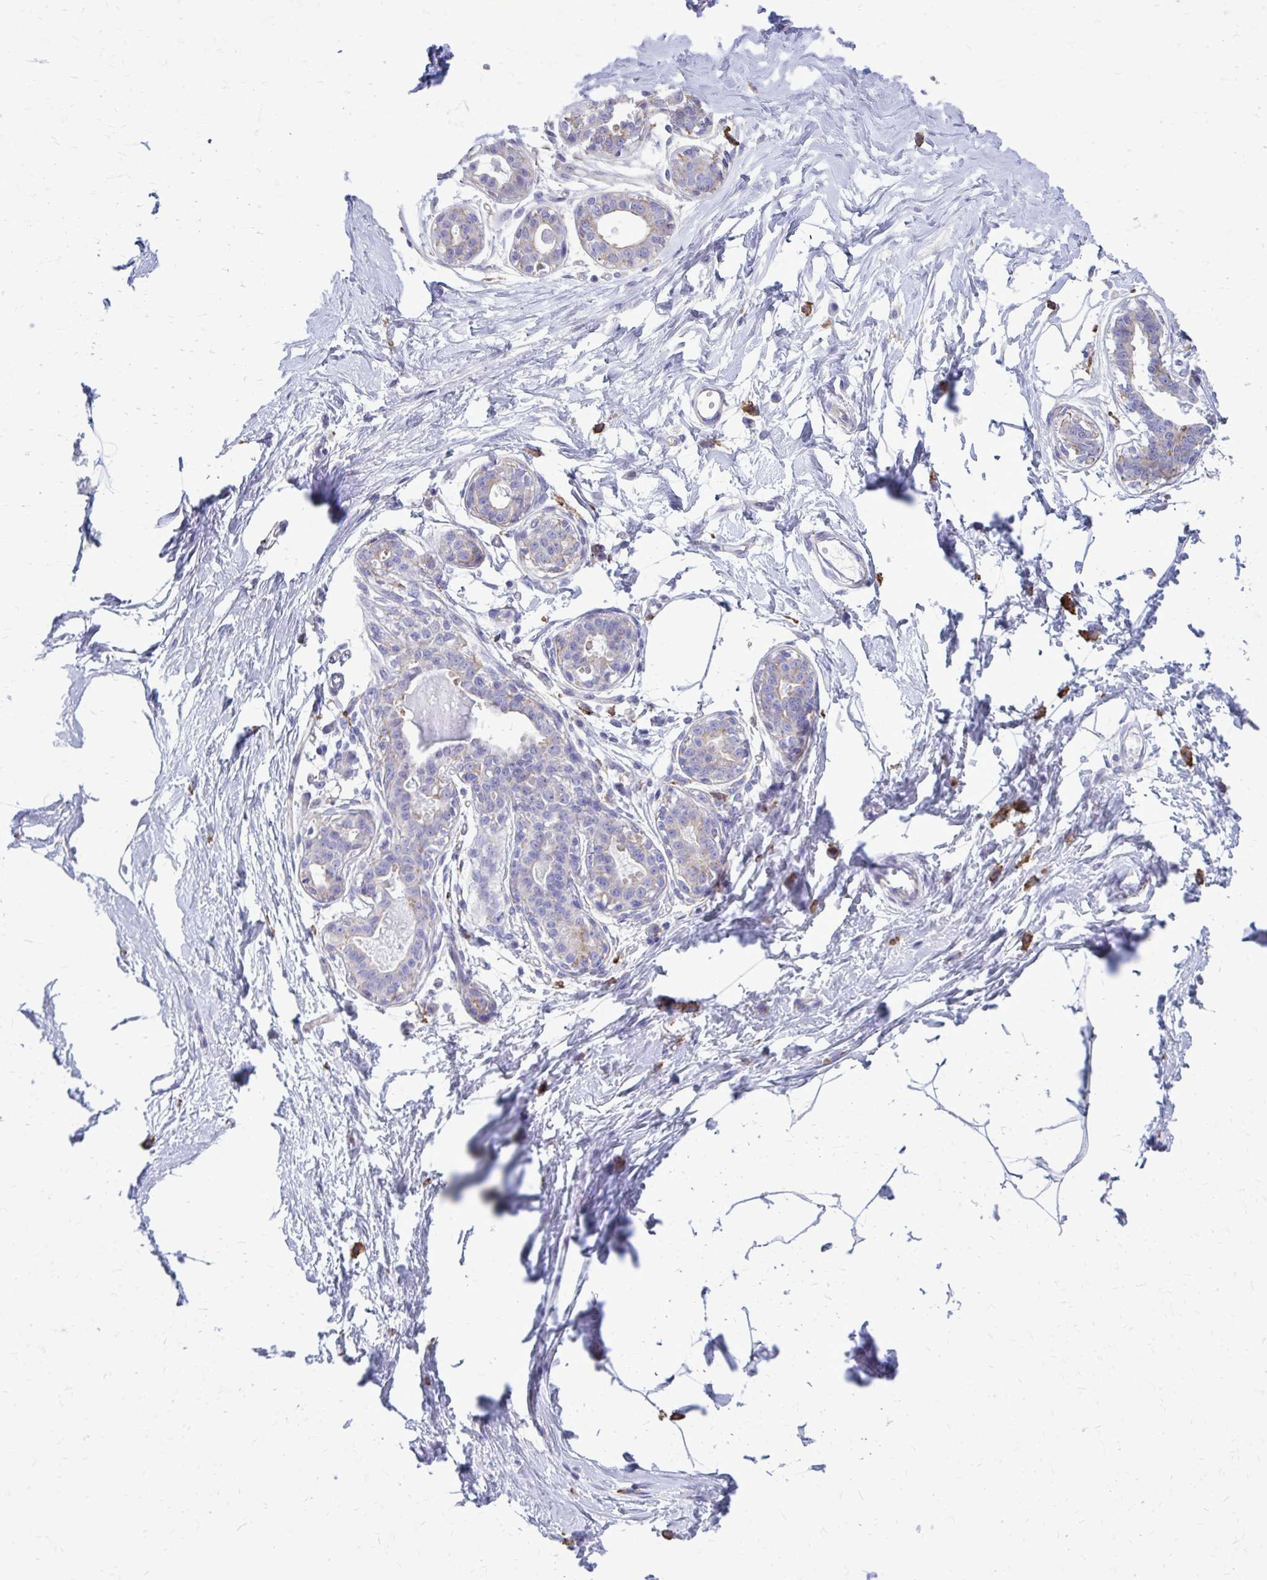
{"staining": {"intensity": "negative", "quantity": "none", "location": "none"}, "tissue": "breast", "cell_type": "Adipocytes", "image_type": "normal", "snomed": [{"axis": "morphology", "description": "Normal tissue, NOS"}, {"axis": "topography", "description": "Breast"}], "caption": "Breast was stained to show a protein in brown. There is no significant expression in adipocytes. (Brightfield microscopy of DAB (3,3'-diaminobenzidine) immunohistochemistry (IHC) at high magnification).", "gene": "CLTA", "patient": {"sex": "female", "age": 45}}